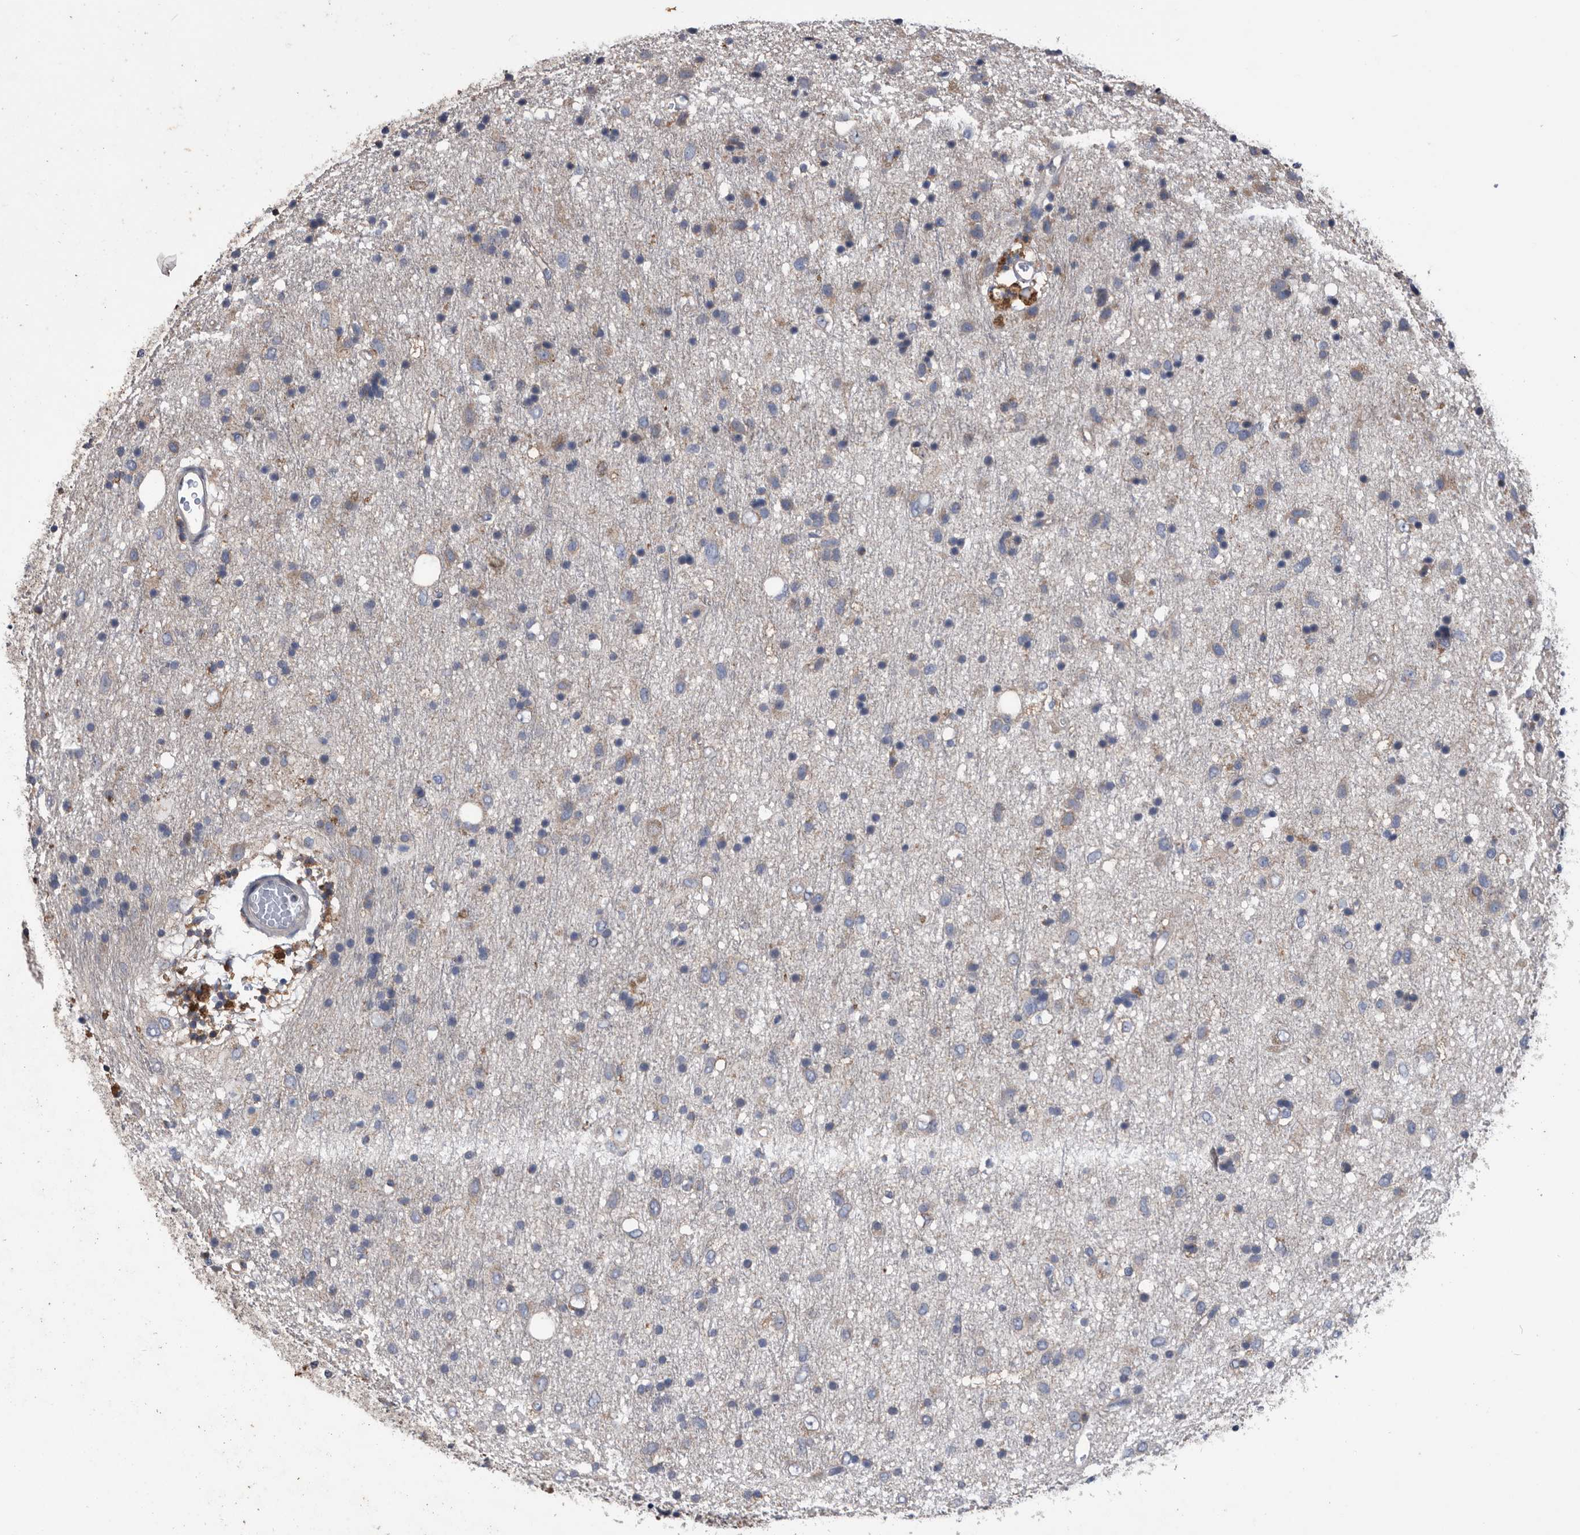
{"staining": {"intensity": "moderate", "quantity": "<25%", "location": "cytoplasmic/membranous"}, "tissue": "glioma", "cell_type": "Tumor cells", "image_type": "cancer", "snomed": [{"axis": "morphology", "description": "Glioma, malignant, Low grade"}, {"axis": "topography", "description": "Brain"}], "caption": "A brown stain highlights moderate cytoplasmic/membranous staining of a protein in glioma tumor cells.", "gene": "NRBP1", "patient": {"sex": "male", "age": 77}}